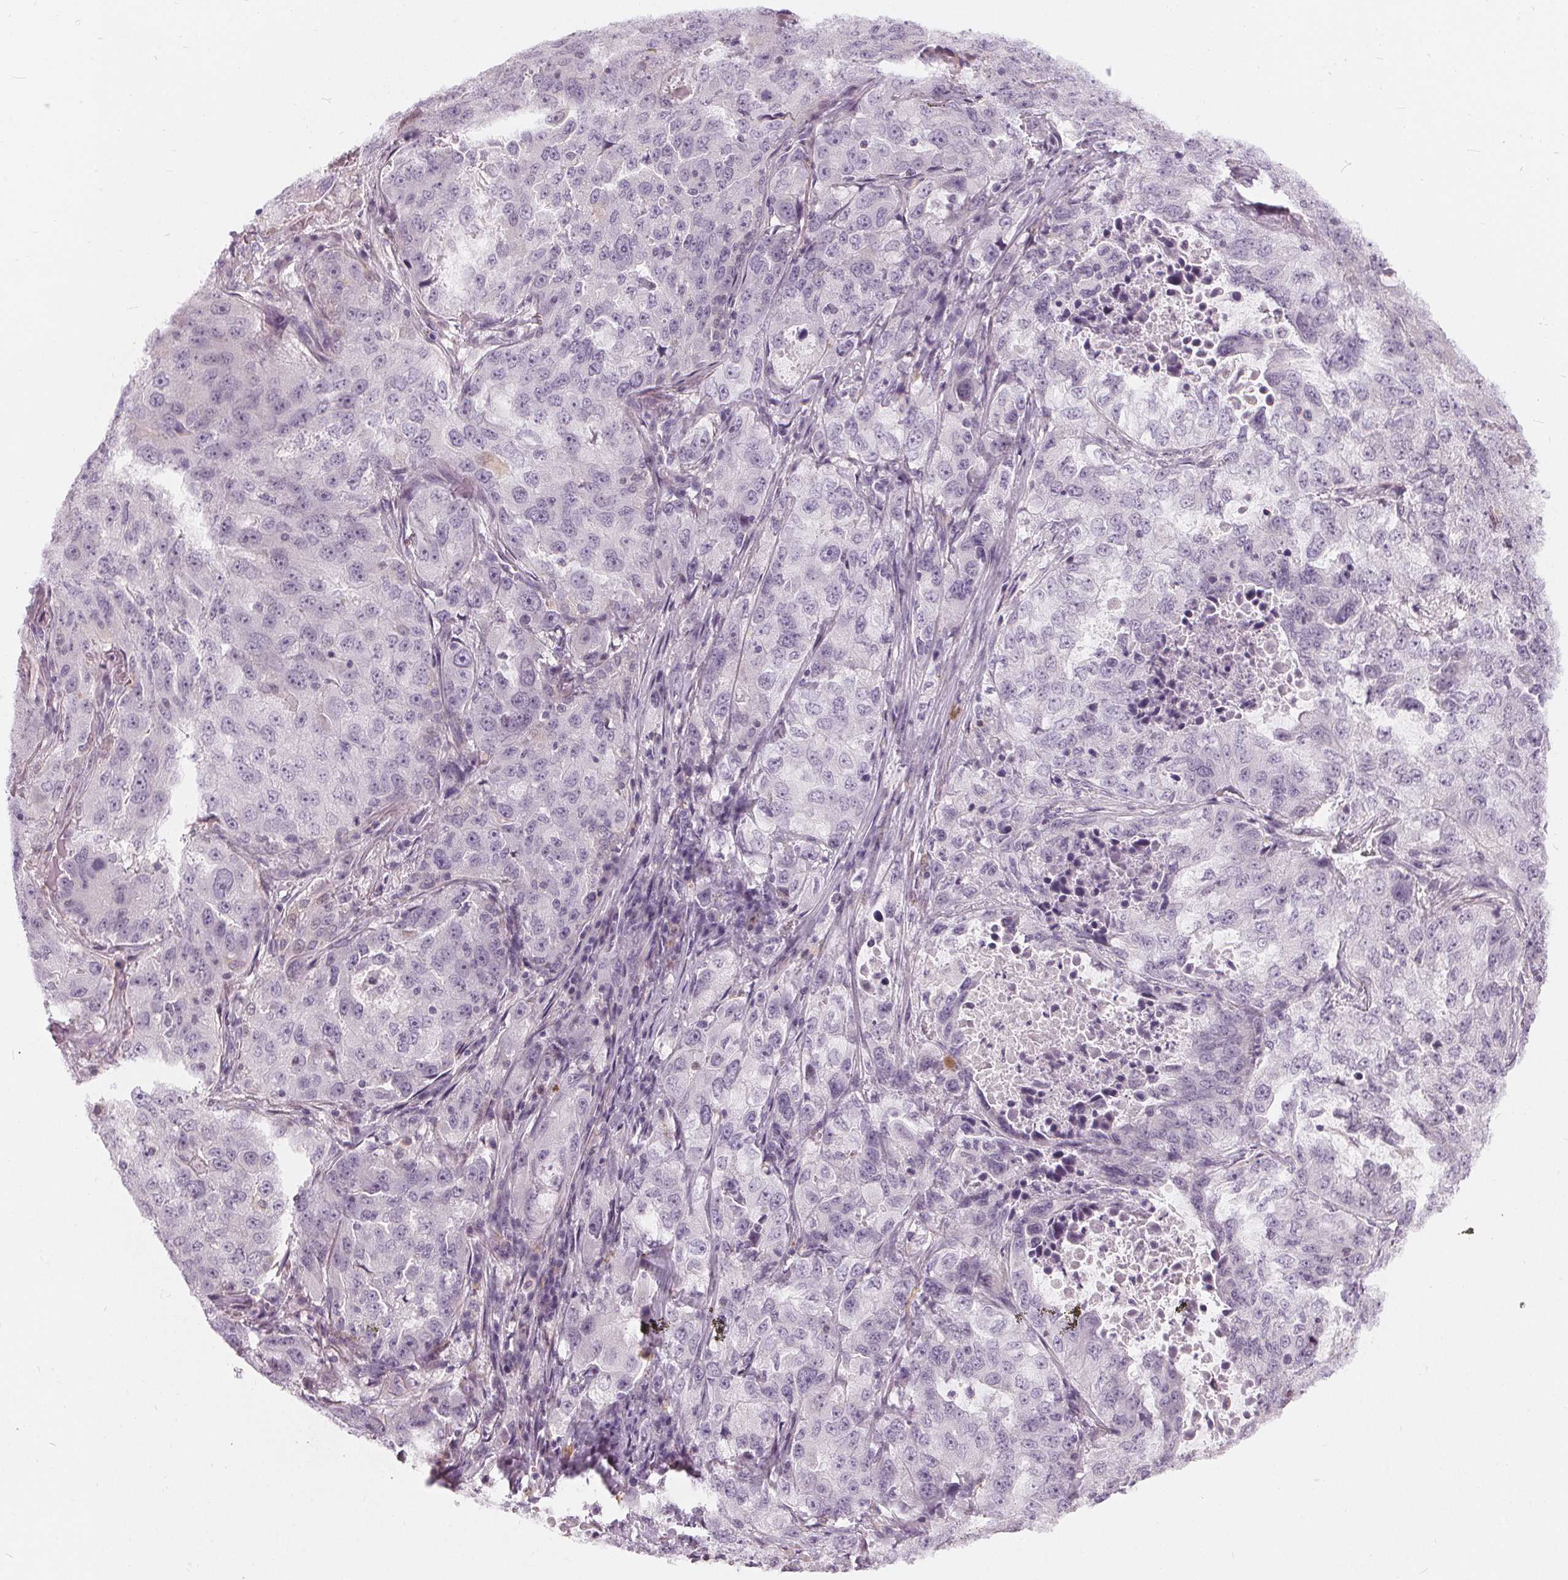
{"staining": {"intensity": "negative", "quantity": "none", "location": "none"}, "tissue": "lung cancer", "cell_type": "Tumor cells", "image_type": "cancer", "snomed": [{"axis": "morphology", "description": "Adenocarcinoma, NOS"}, {"axis": "topography", "description": "Lung"}], "caption": "This is an immunohistochemistry (IHC) histopathology image of lung adenocarcinoma. There is no expression in tumor cells.", "gene": "HOPX", "patient": {"sex": "female", "age": 61}}